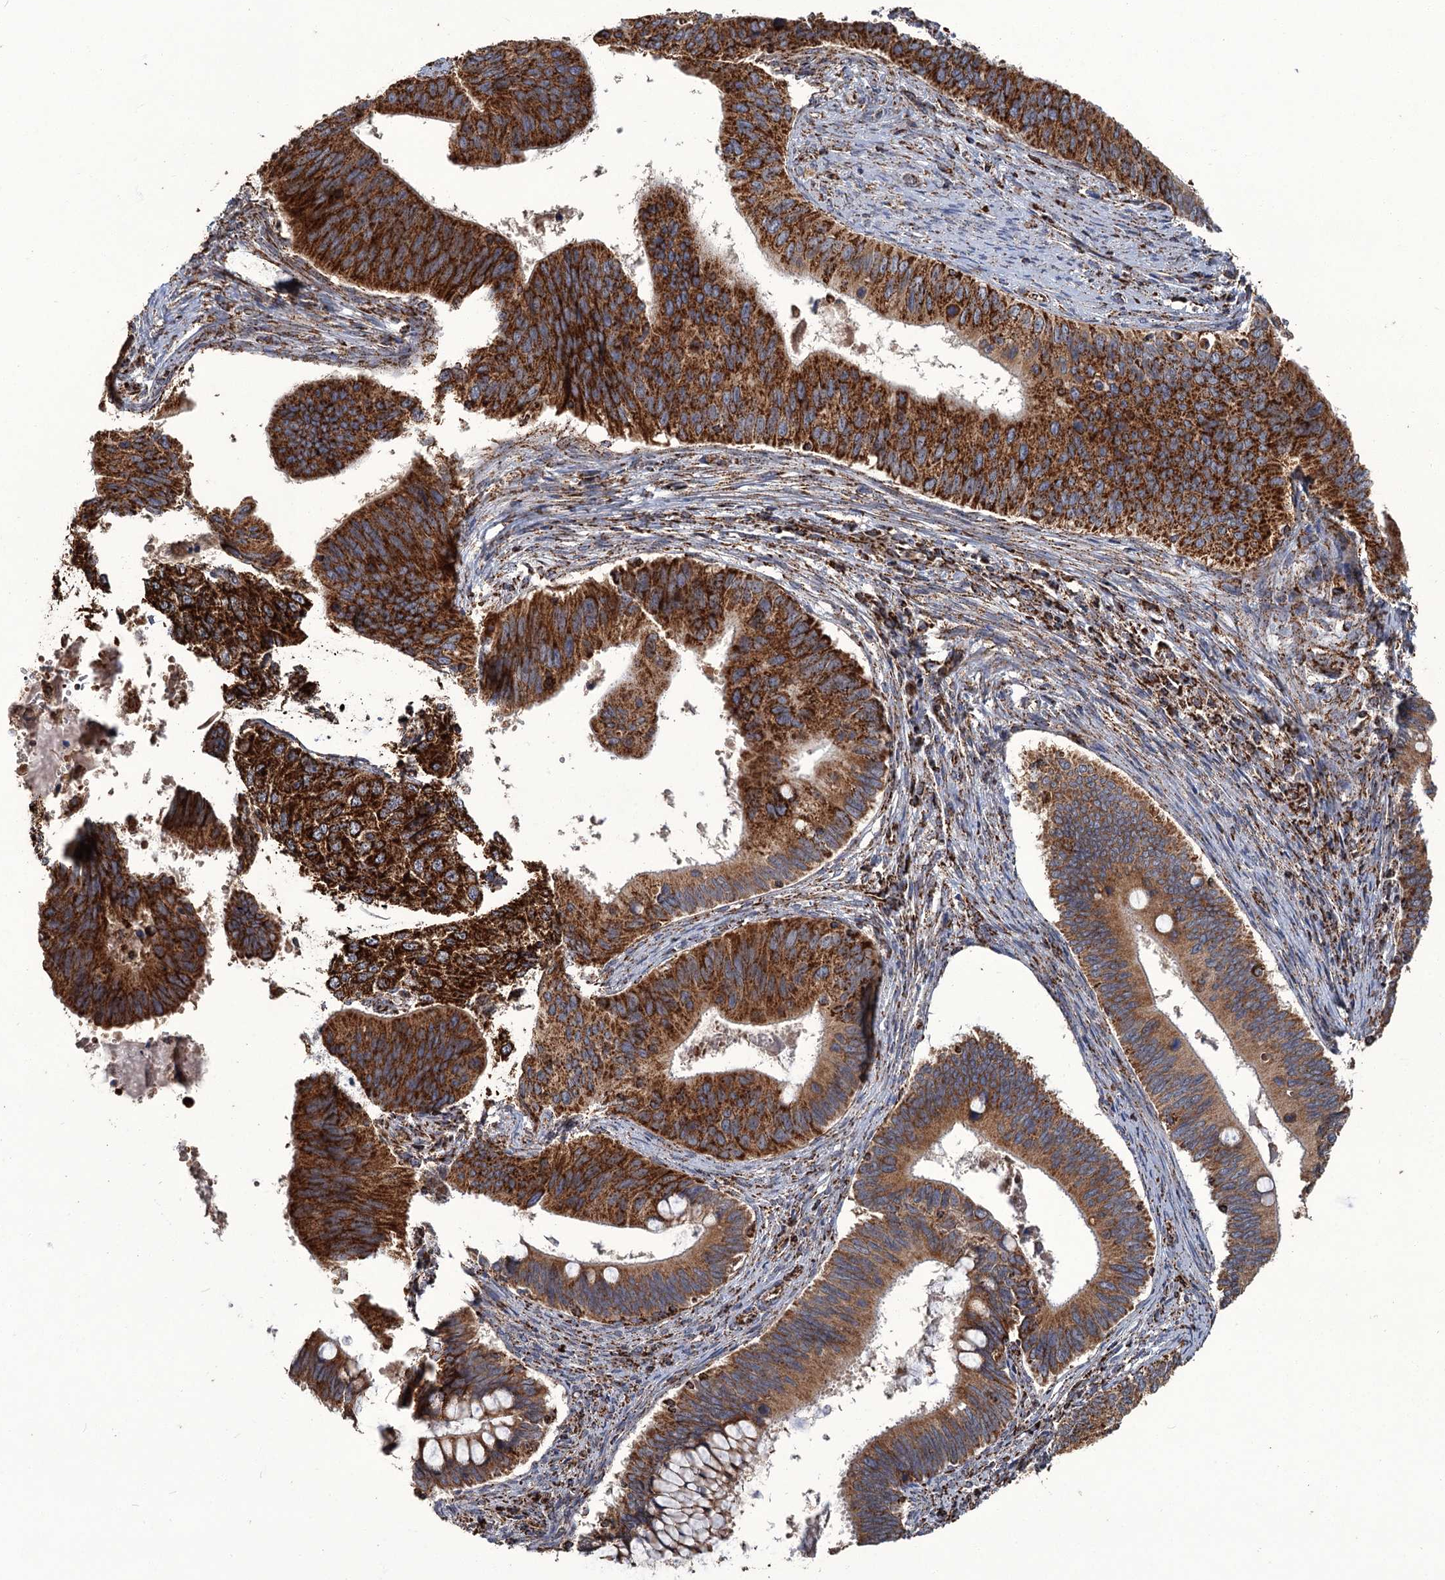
{"staining": {"intensity": "strong", "quantity": ">75%", "location": "cytoplasmic/membranous"}, "tissue": "cervical cancer", "cell_type": "Tumor cells", "image_type": "cancer", "snomed": [{"axis": "morphology", "description": "Adenocarcinoma, NOS"}, {"axis": "topography", "description": "Cervix"}], "caption": "Tumor cells exhibit strong cytoplasmic/membranous expression in about >75% of cells in adenocarcinoma (cervical).", "gene": "APH1A", "patient": {"sex": "female", "age": 42}}